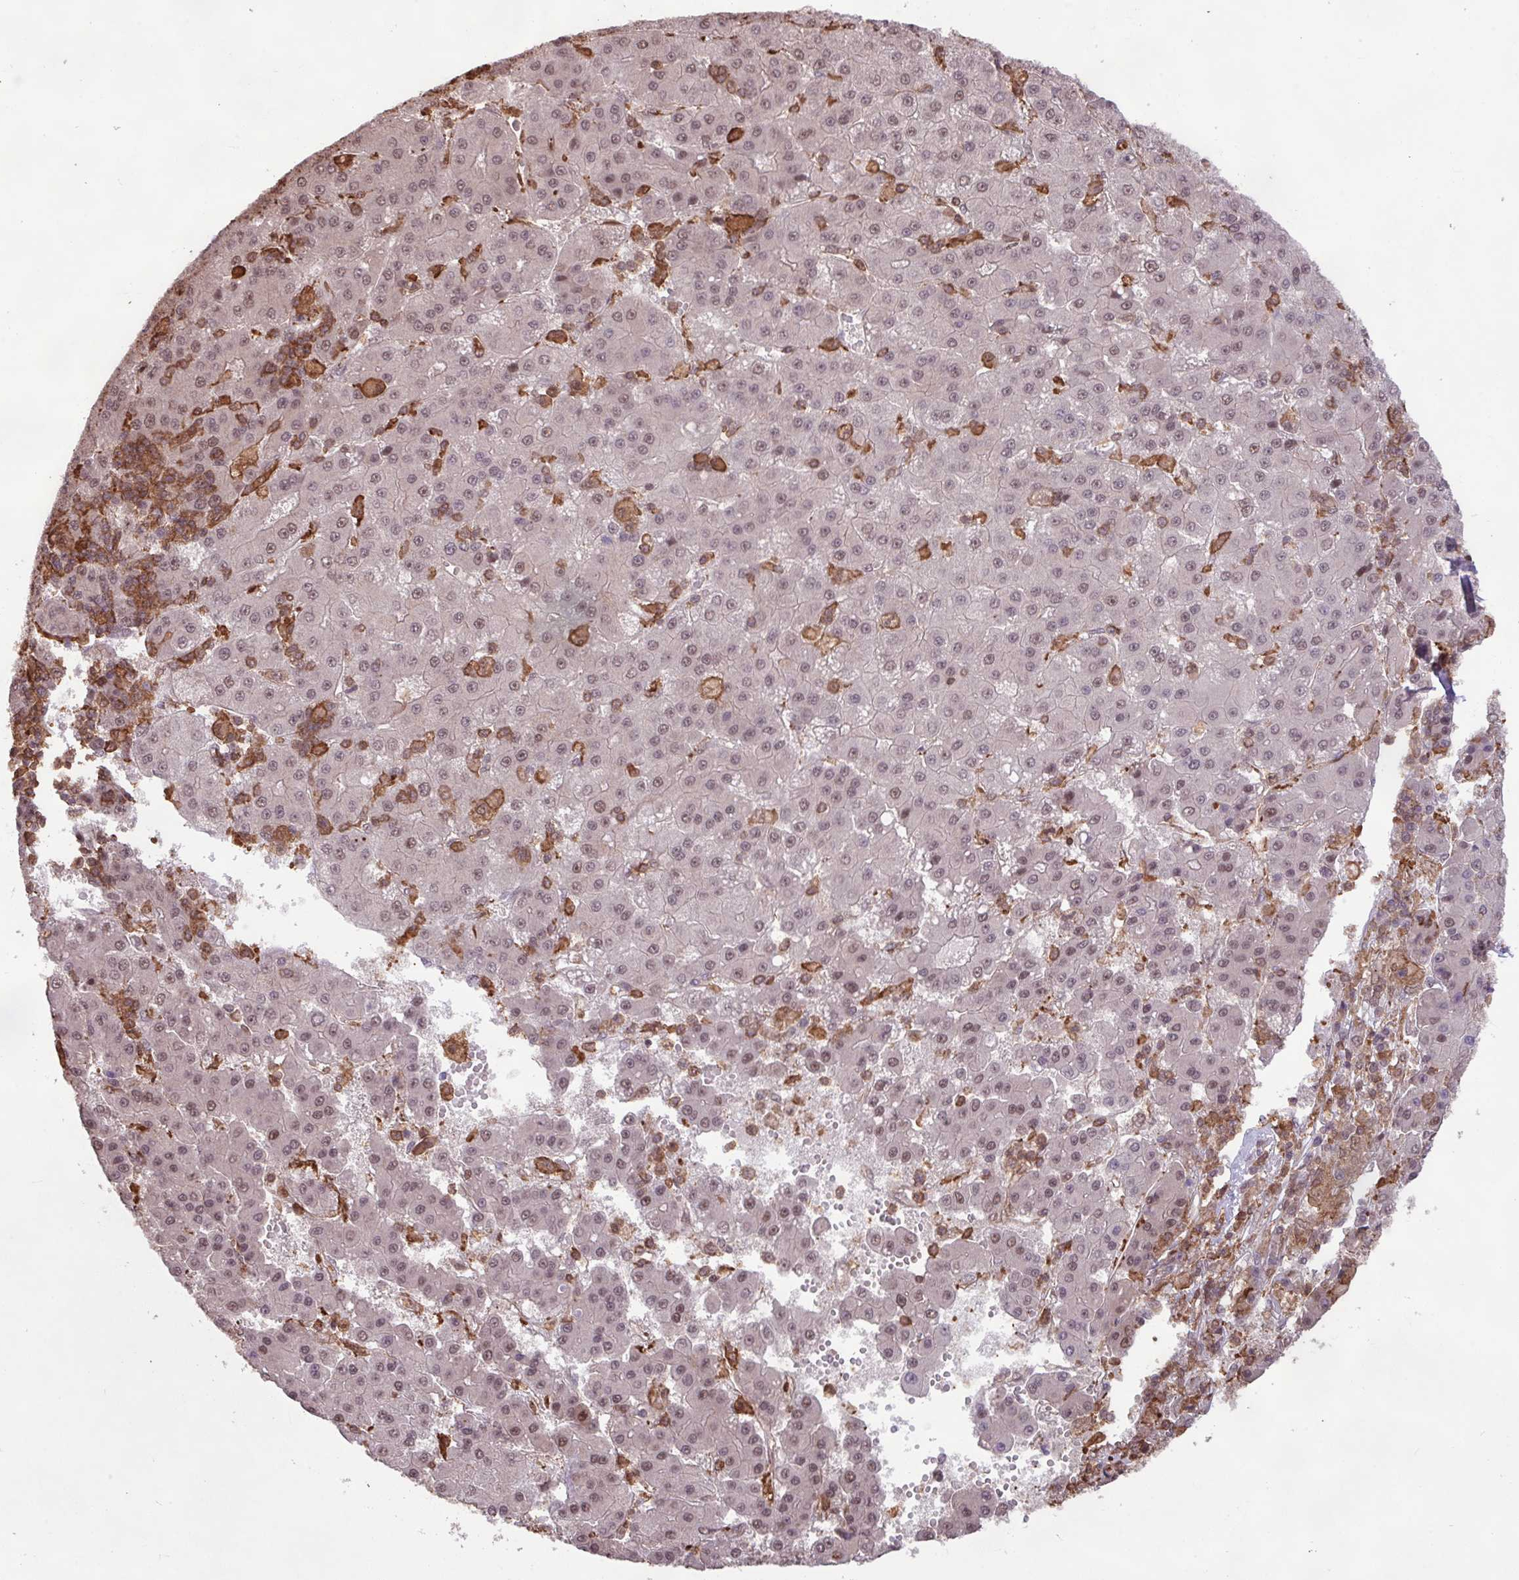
{"staining": {"intensity": "weak", "quantity": ">75%", "location": "nuclear"}, "tissue": "liver cancer", "cell_type": "Tumor cells", "image_type": "cancer", "snomed": [{"axis": "morphology", "description": "Carcinoma, Hepatocellular, NOS"}, {"axis": "topography", "description": "Liver"}], "caption": "DAB immunohistochemical staining of liver hepatocellular carcinoma demonstrates weak nuclear protein expression in approximately >75% of tumor cells.", "gene": "GON7", "patient": {"sex": "male", "age": 76}}